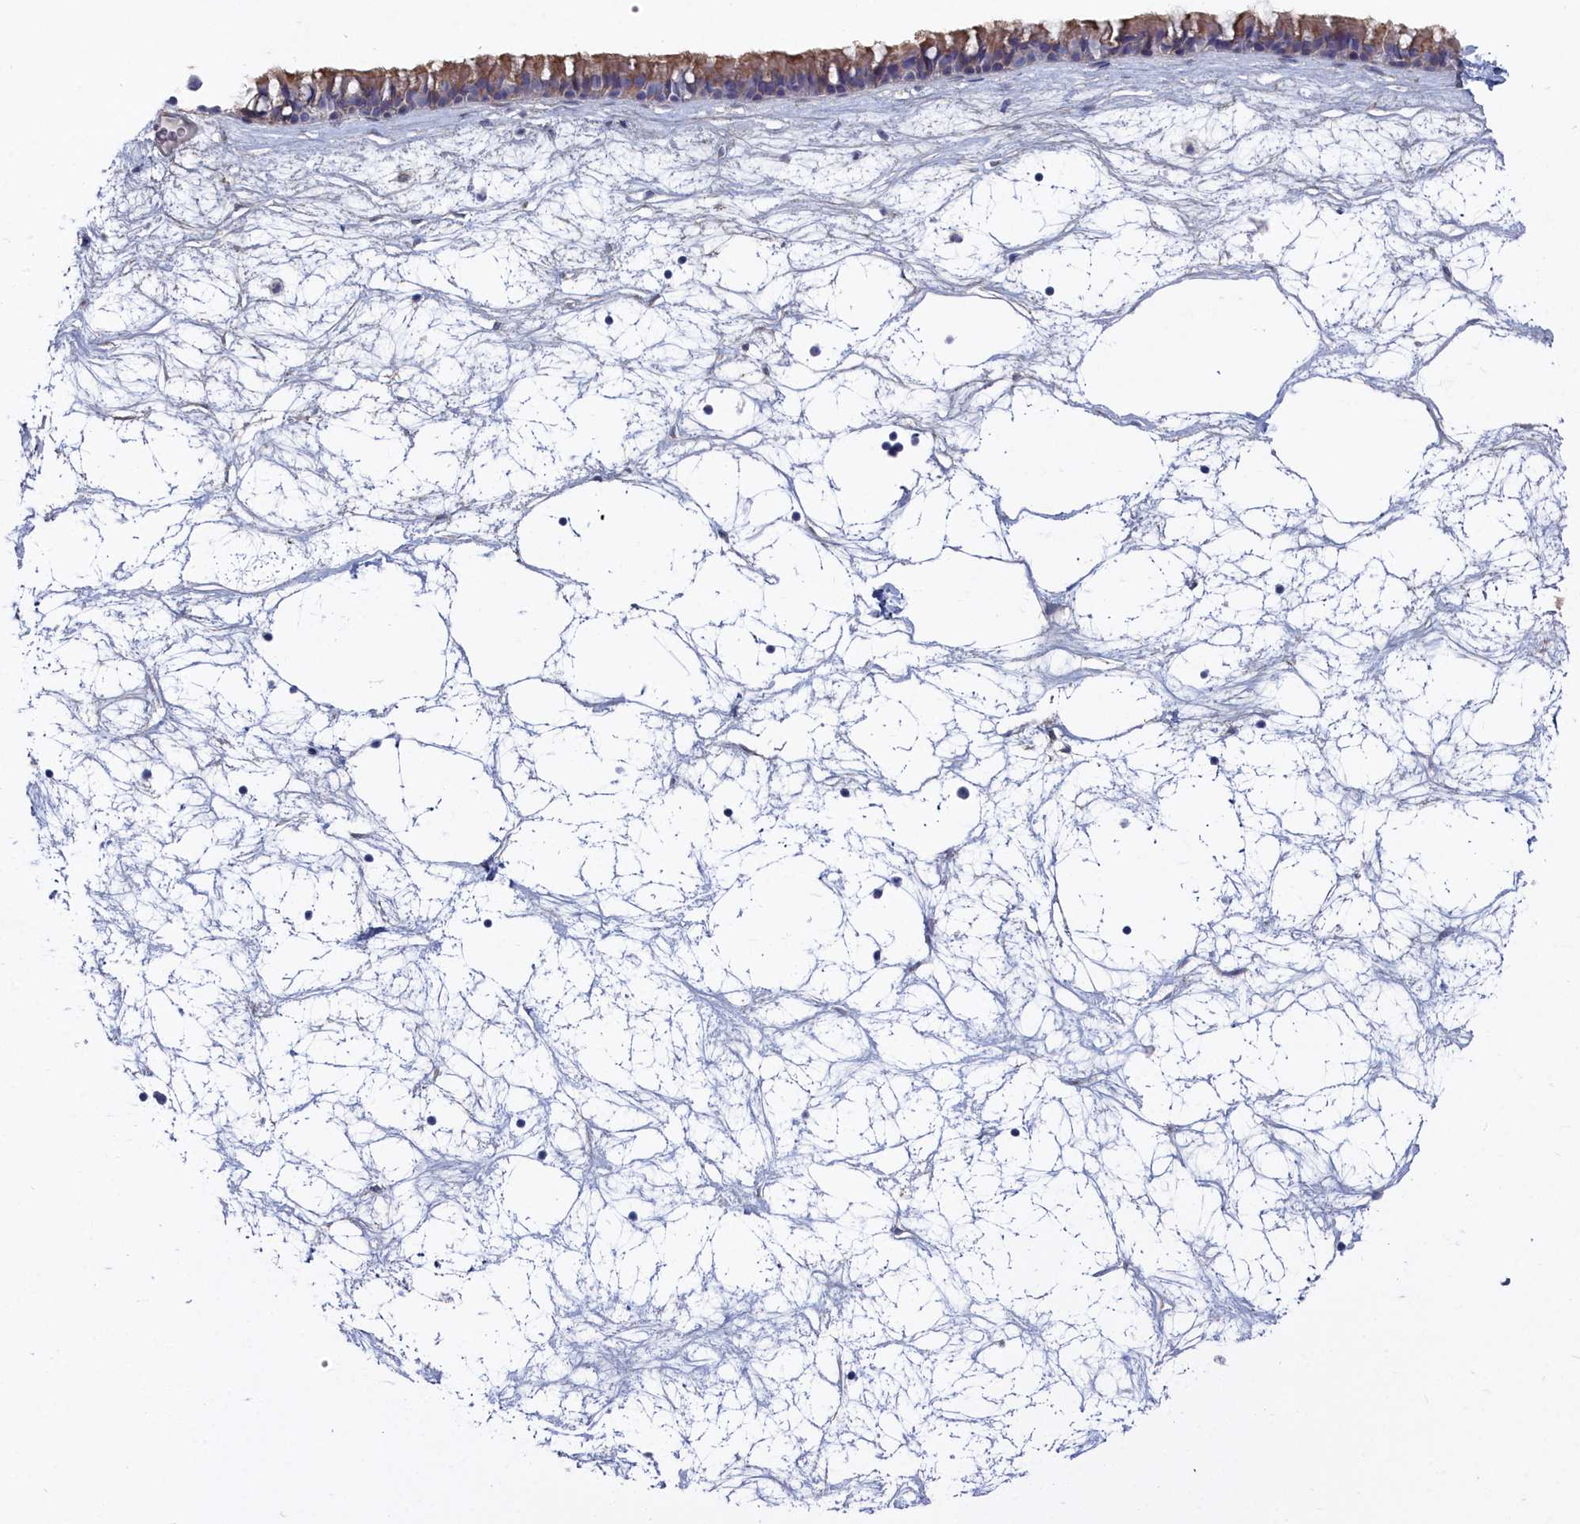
{"staining": {"intensity": "strong", "quantity": "25%-75%", "location": "cytoplasmic/membranous"}, "tissue": "nasopharynx", "cell_type": "Respiratory epithelial cells", "image_type": "normal", "snomed": [{"axis": "morphology", "description": "Normal tissue, NOS"}, {"axis": "topography", "description": "Nasopharynx"}], "caption": "Protein expression analysis of unremarkable nasopharynx demonstrates strong cytoplasmic/membranous expression in about 25%-75% of respiratory epithelial cells.", "gene": "SHISAL2A", "patient": {"sex": "male", "age": 64}}